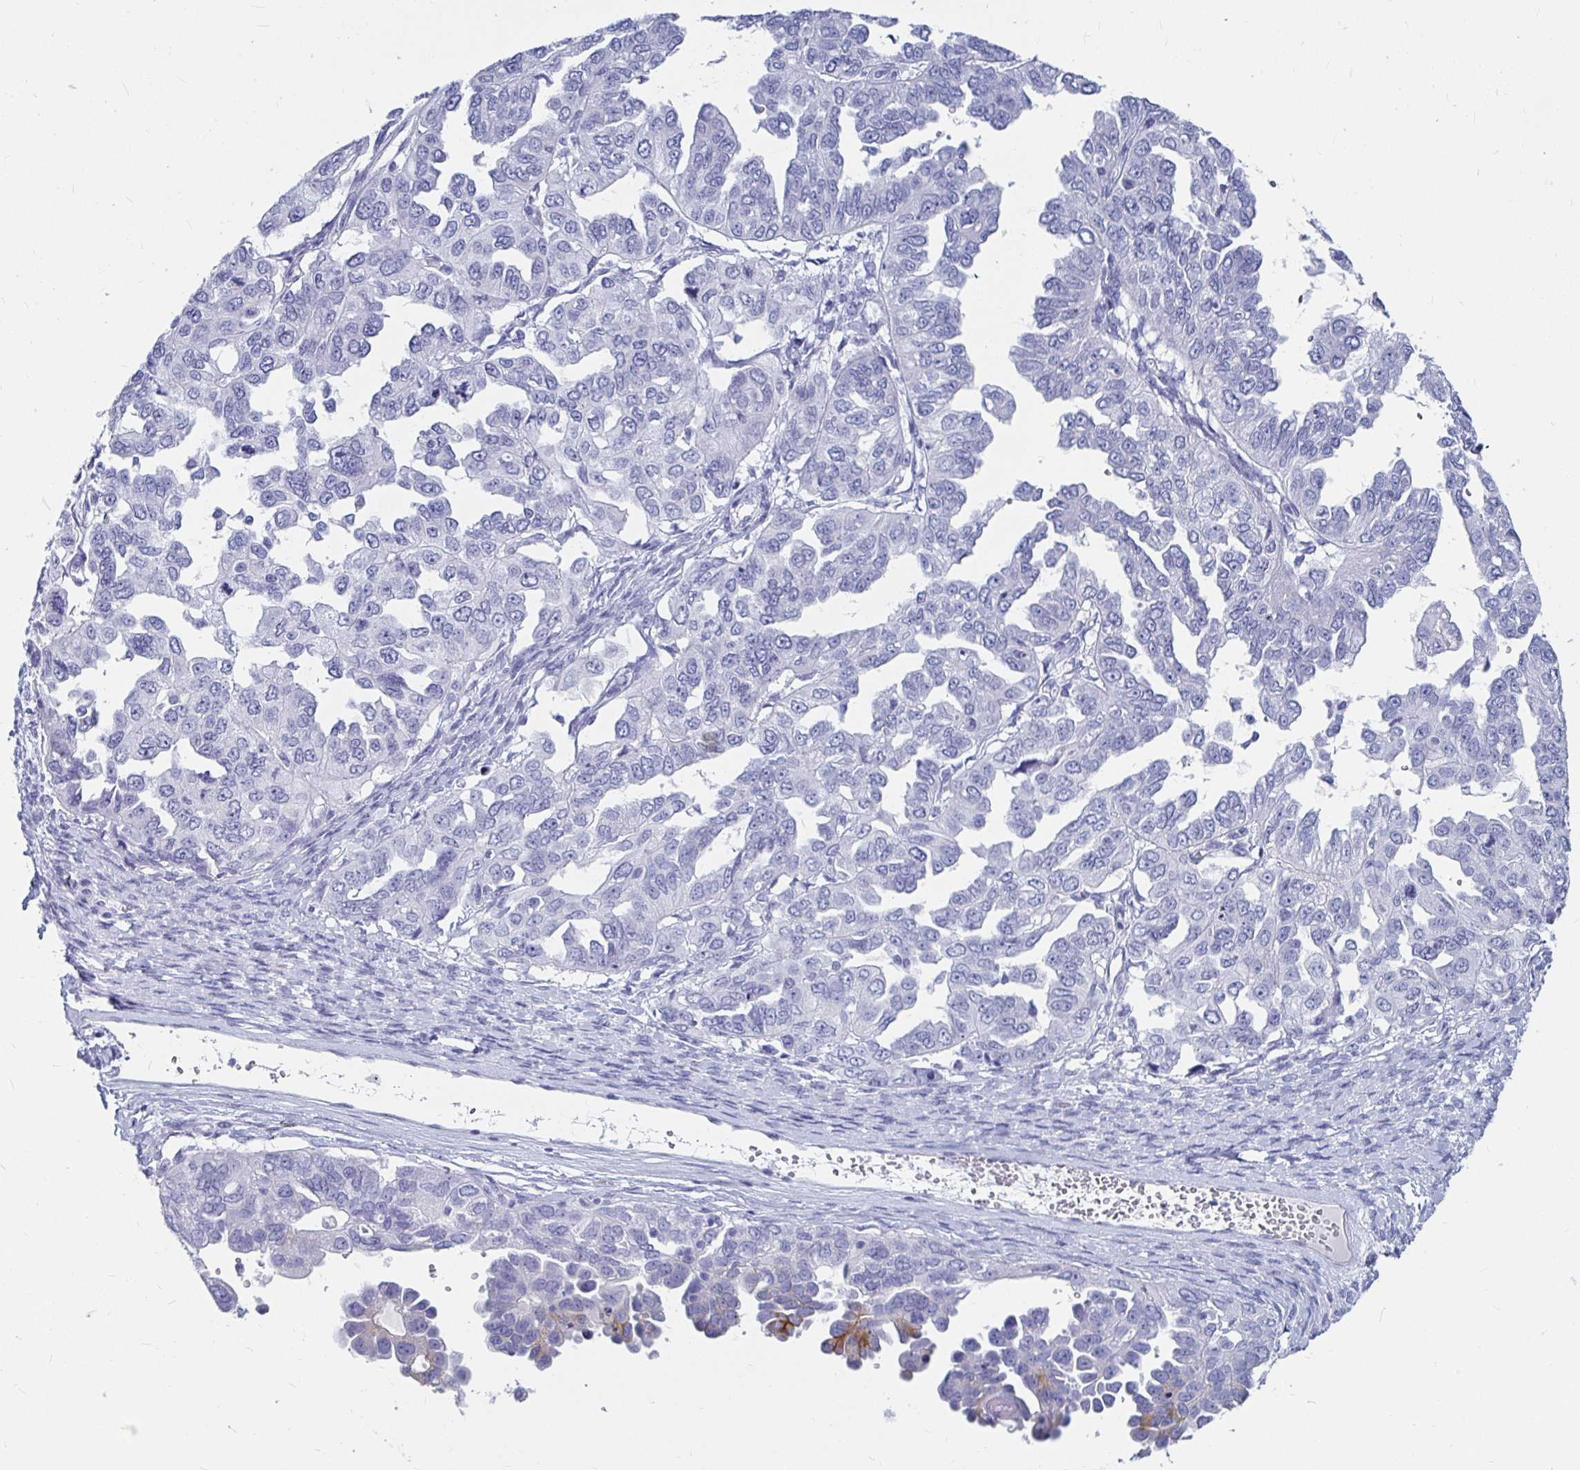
{"staining": {"intensity": "negative", "quantity": "none", "location": "none"}, "tissue": "ovarian cancer", "cell_type": "Tumor cells", "image_type": "cancer", "snomed": [{"axis": "morphology", "description": "Cystadenocarcinoma, serous, NOS"}, {"axis": "topography", "description": "Ovary"}], "caption": "Immunohistochemical staining of serous cystadenocarcinoma (ovarian) displays no significant expression in tumor cells. The staining is performed using DAB brown chromogen with nuclei counter-stained in using hematoxylin.", "gene": "CA9", "patient": {"sex": "female", "age": 53}}